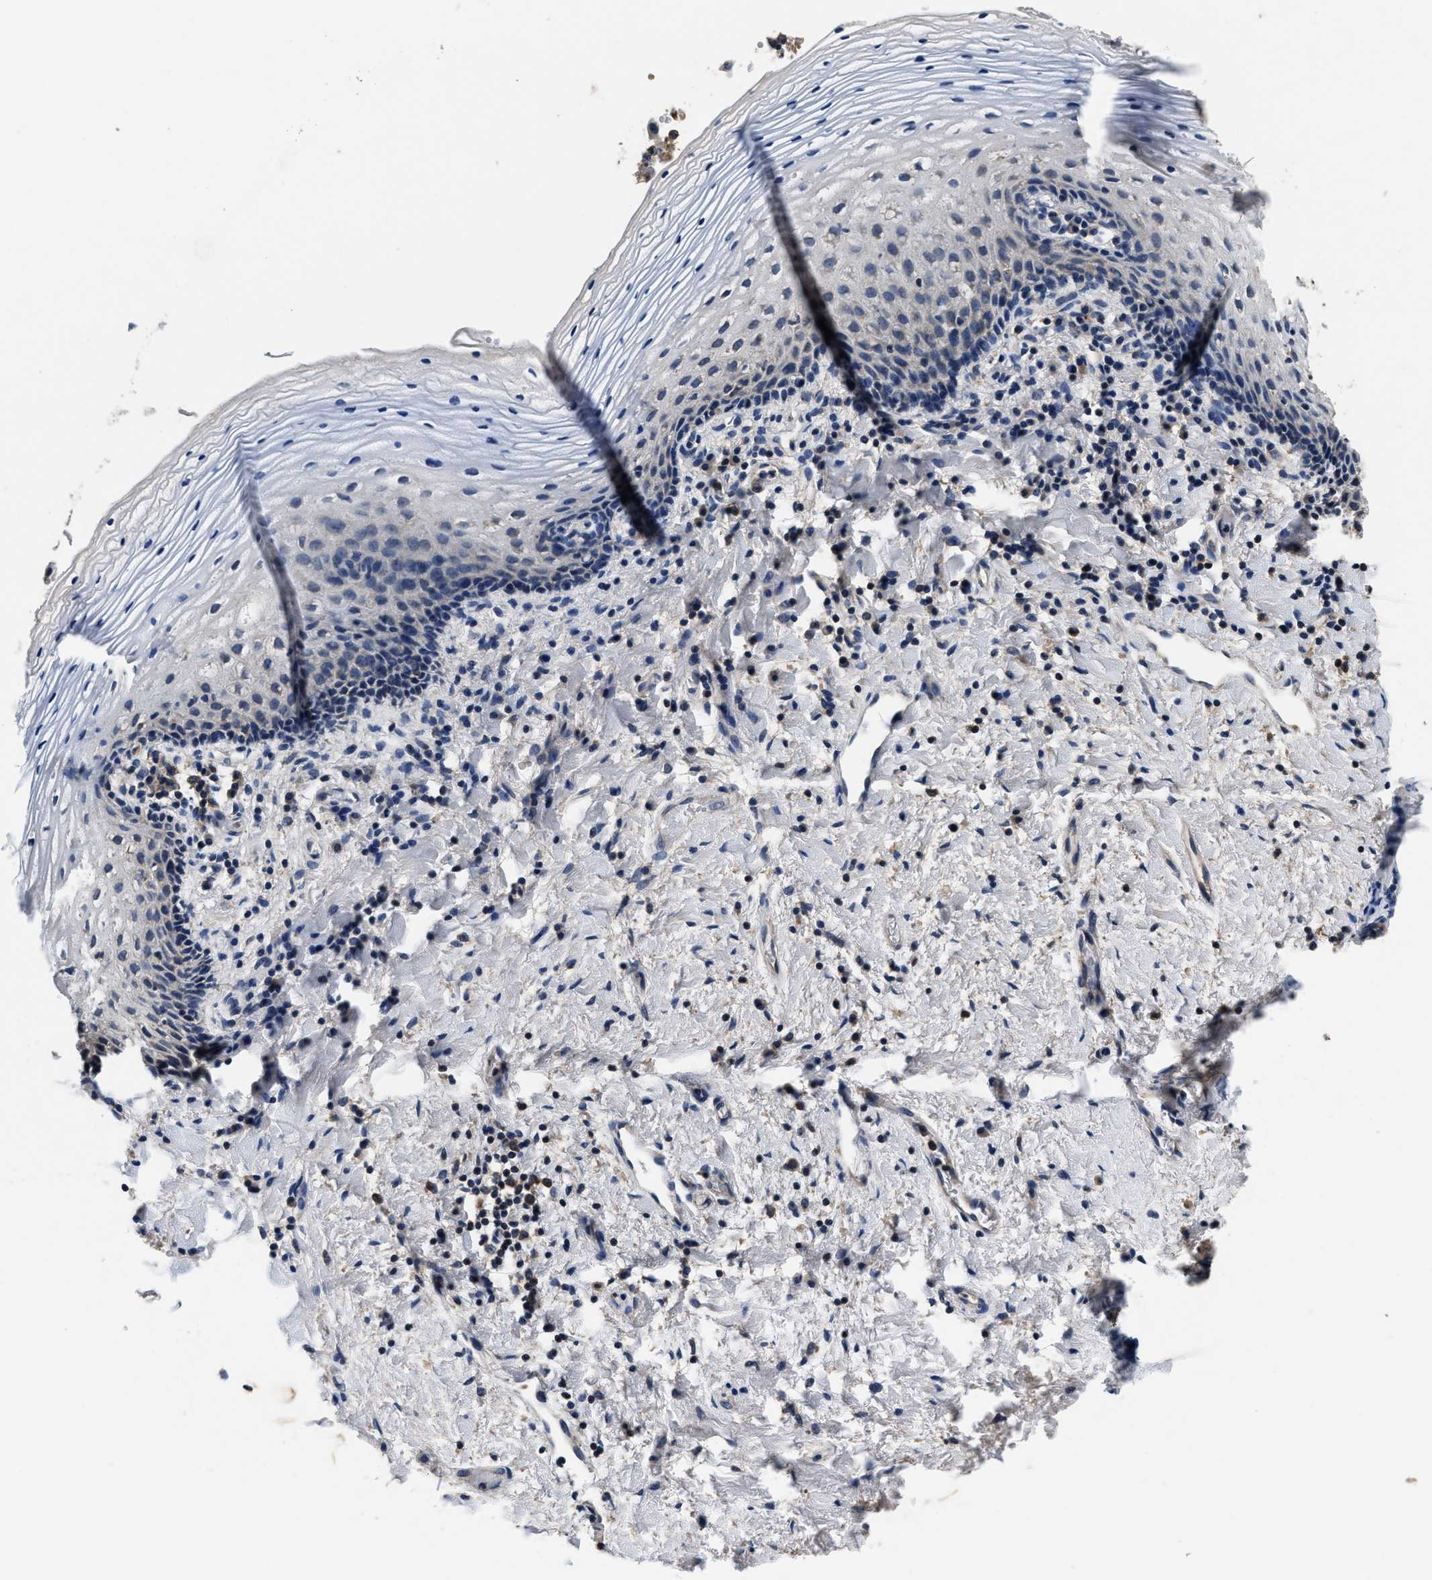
{"staining": {"intensity": "negative", "quantity": "none", "location": "none"}, "tissue": "vagina", "cell_type": "Squamous epithelial cells", "image_type": "normal", "snomed": [{"axis": "morphology", "description": "Normal tissue, NOS"}, {"axis": "topography", "description": "Vagina"}], "caption": "DAB (3,3'-diaminobenzidine) immunohistochemical staining of benign vagina shows no significant expression in squamous epithelial cells. The staining is performed using DAB brown chromogen with nuclei counter-stained in using hematoxylin.", "gene": "ANKIB1", "patient": {"sex": "female", "age": 60}}